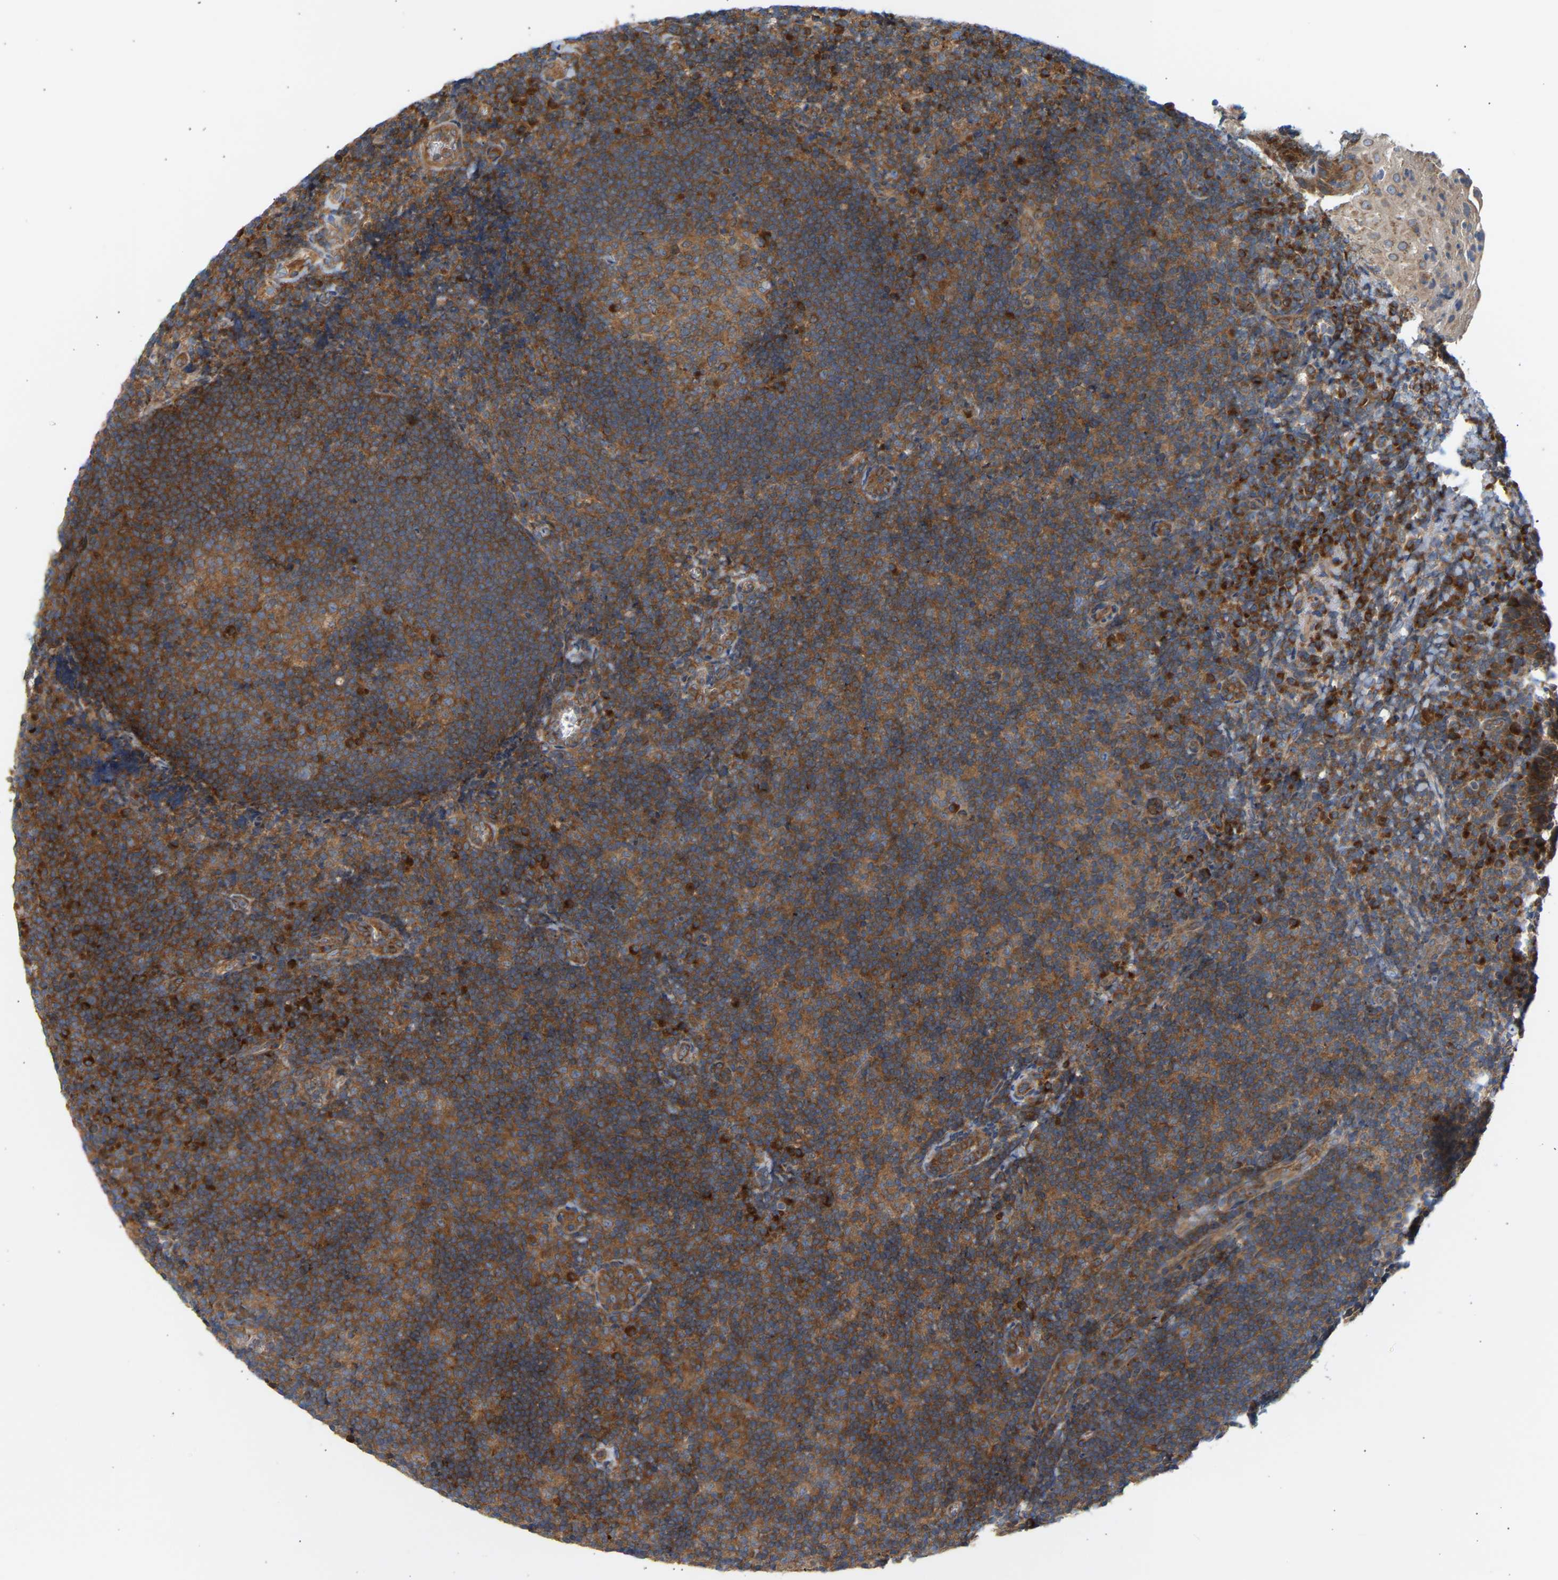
{"staining": {"intensity": "moderate", "quantity": ">75%", "location": "cytoplasmic/membranous"}, "tissue": "tonsil", "cell_type": "Germinal center cells", "image_type": "normal", "snomed": [{"axis": "morphology", "description": "Normal tissue, NOS"}, {"axis": "topography", "description": "Tonsil"}], "caption": "An immunohistochemistry image of benign tissue is shown. Protein staining in brown highlights moderate cytoplasmic/membranous positivity in tonsil within germinal center cells.", "gene": "GCN1", "patient": {"sex": "male", "age": 37}}